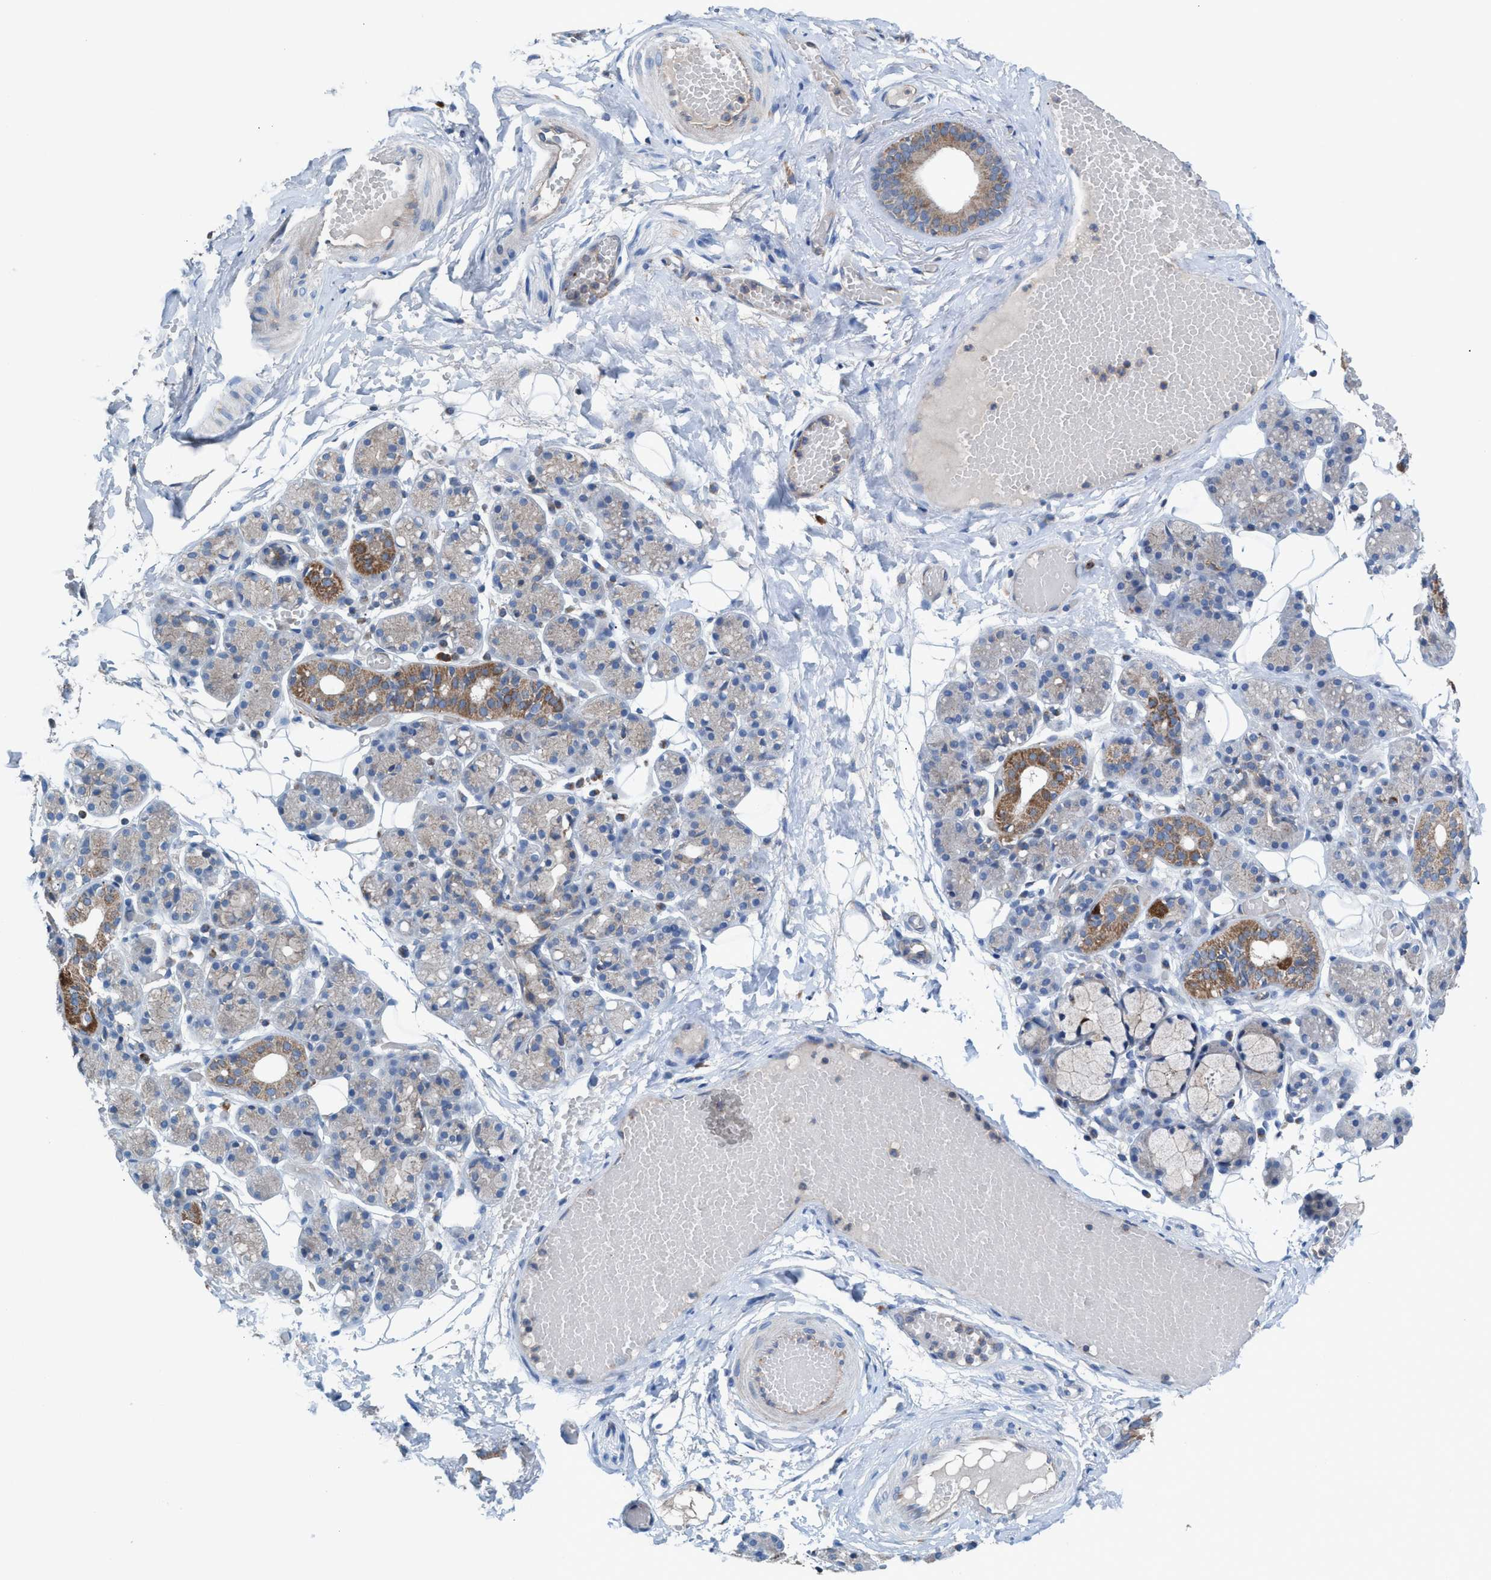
{"staining": {"intensity": "moderate", "quantity": "<25%", "location": "cytoplasmic/membranous"}, "tissue": "salivary gland", "cell_type": "Glandular cells", "image_type": "normal", "snomed": [{"axis": "morphology", "description": "Normal tissue, NOS"}, {"axis": "topography", "description": "Salivary gland"}], "caption": "This histopathology image displays IHC staining of normal human salivary gland, with low moderate cytoplasmic/membranous expression in about <25% of glandular cells.", "gene": "MRM1", "patient": {"sex": "male", "age": 63}}